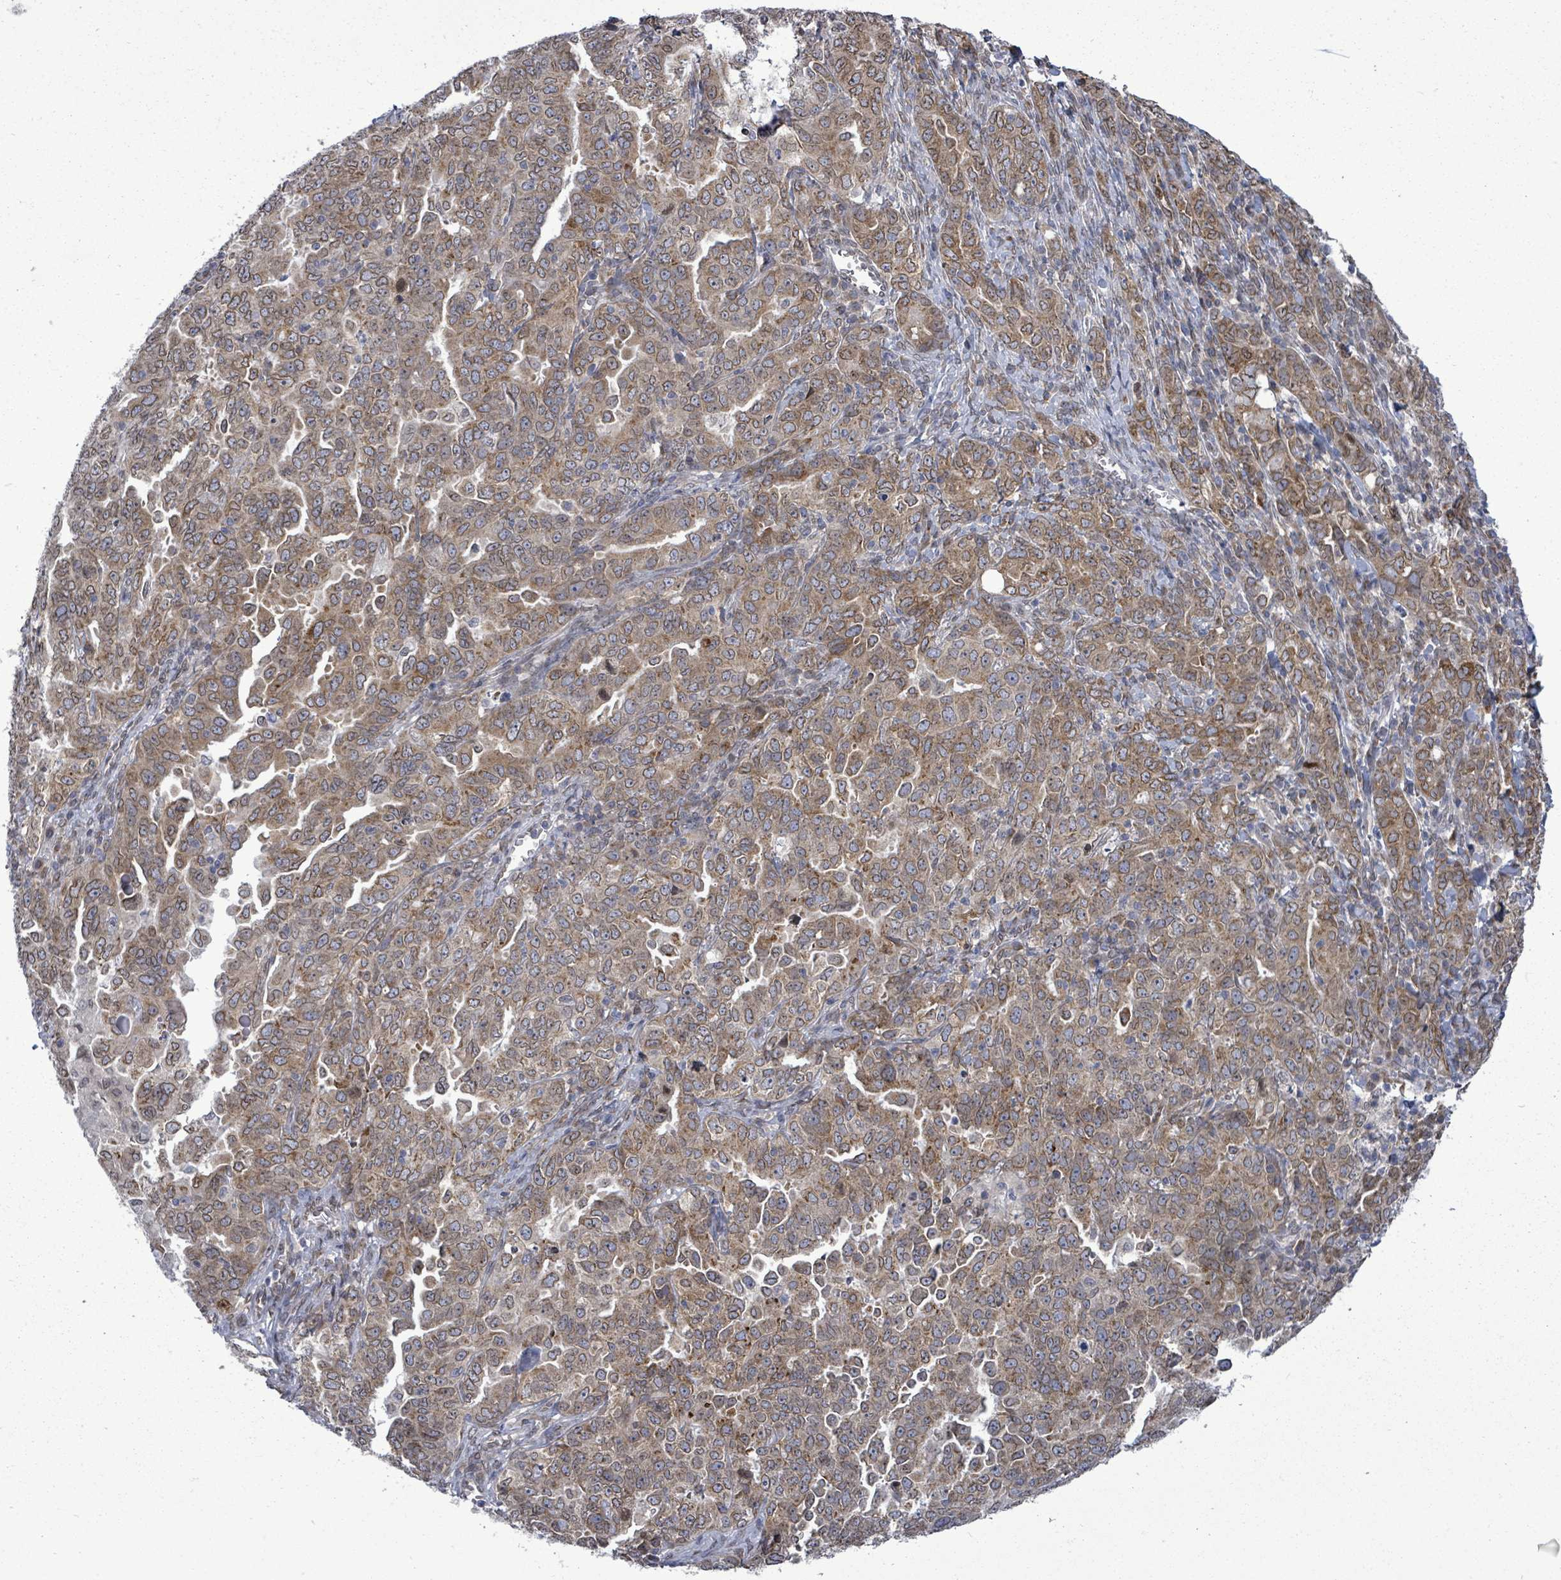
{"staining": {"intensity": "moderate", "quantity": ">75%", "location": "cytoplasmic/membranous,nuclear"}, "tissue": "ovarian cancer", "cell_type": "Tumor cells", "image_type": "cancer", "snomed": [{"axis": "morphology", "description": "Carcinoma, endometroid"}, {"axis": "topography", "description": "Ovary"}], "caption": "The image shows a brown stain indicating the presence of a protein in the cytoplasmic/membranous and nuclear of tumor cells in ovarian cancer.", "gene": "ARFGAP1", "patient": {"sex": "female", "age": 62}}